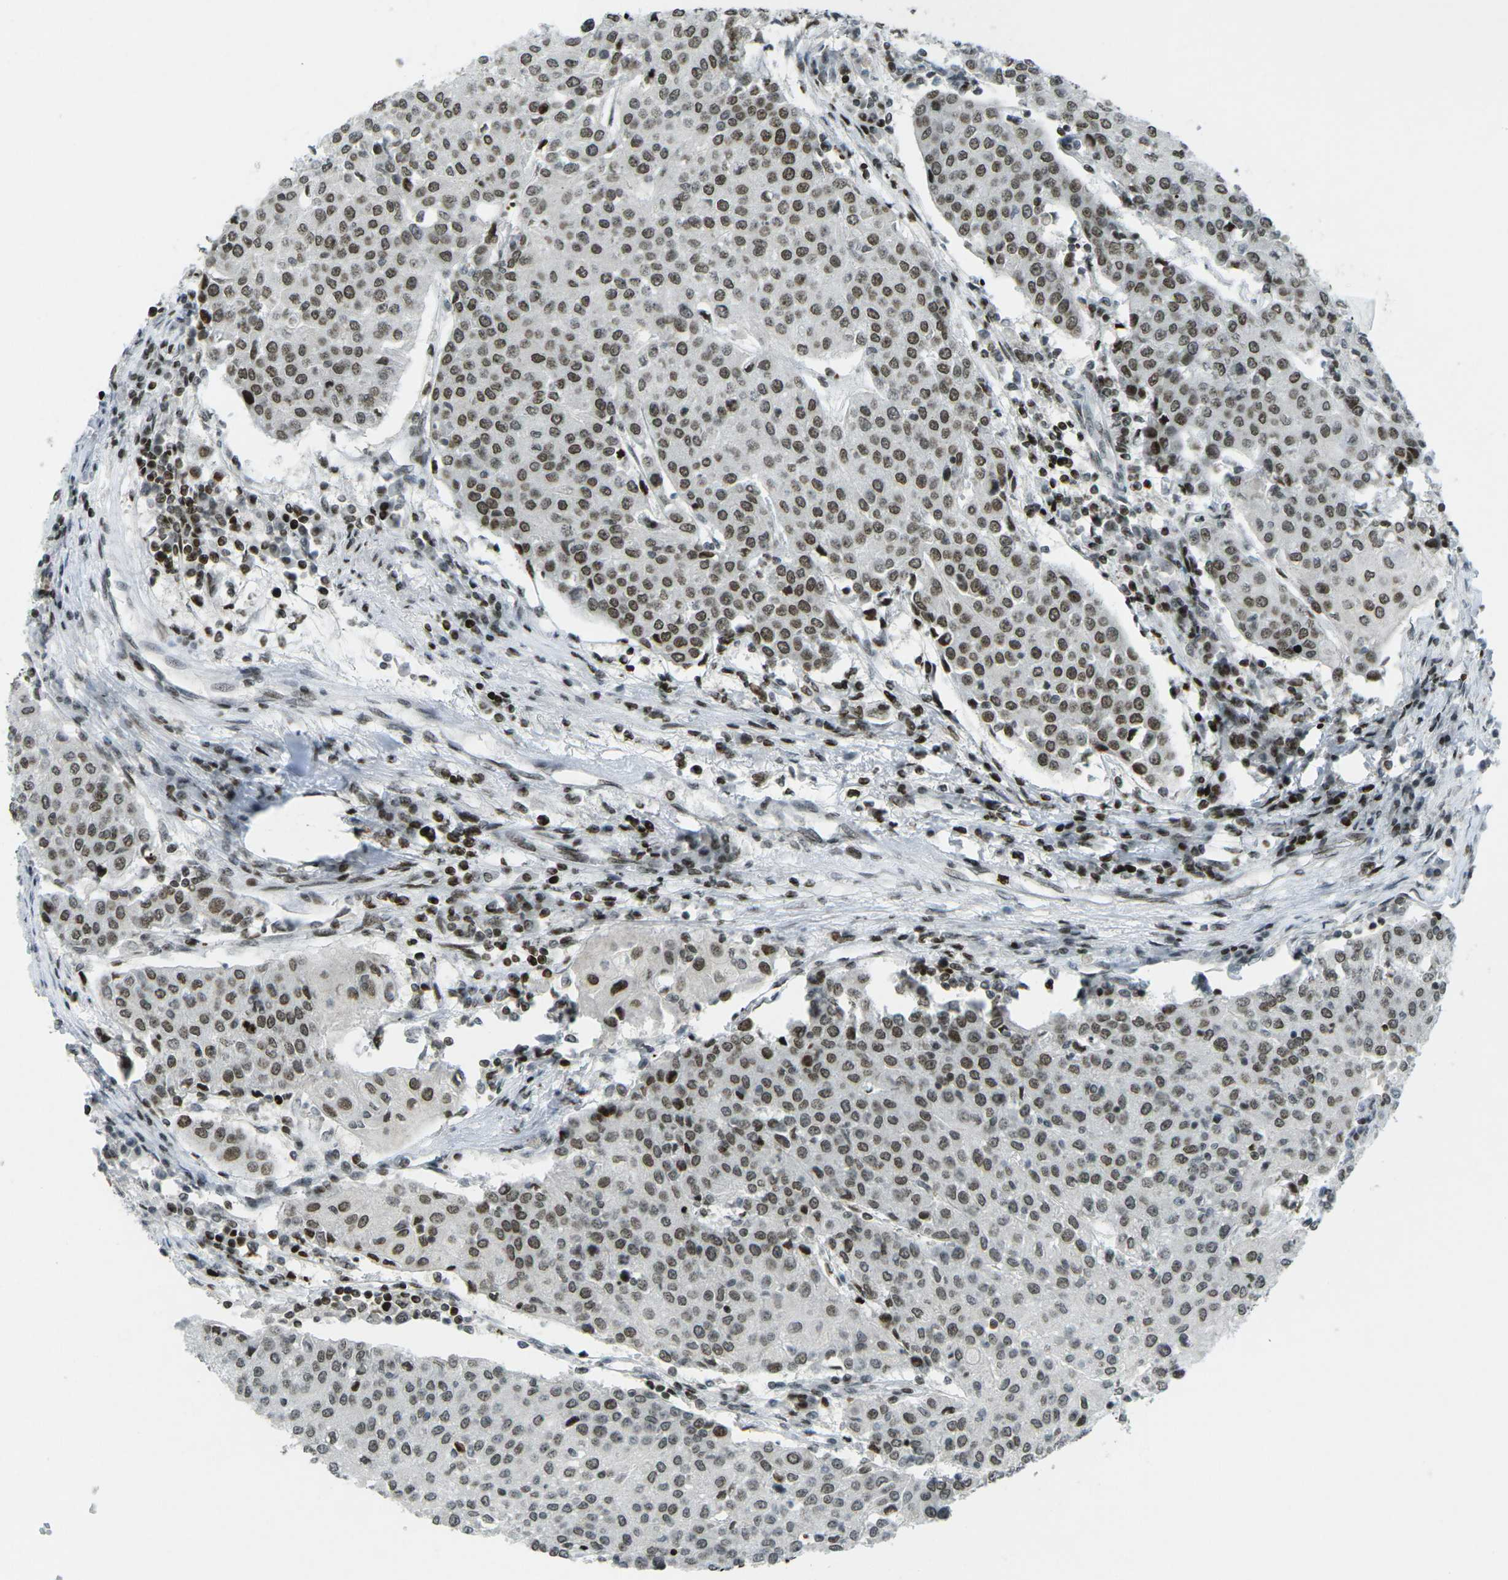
{"staining": {"intensity": "moderate", "quantity": ">75%", "location": "nuclear"}, "tissue": "urothelial cancer", "cell_type": "Tumor cells", "image_type": "cancer", "snomed": [{"axis": "morphology", "description": "Urothelial carcinoma, High grade"}, {"axis": "topography", "description": "Urinary bladder"}], "caption": "IHC of urothelial cancer displays medium levels of moderate nuclear expression in approximately >75% of tumor cells.", "gene": "EME1", "patient": {"sex": "female", "age": 85}}